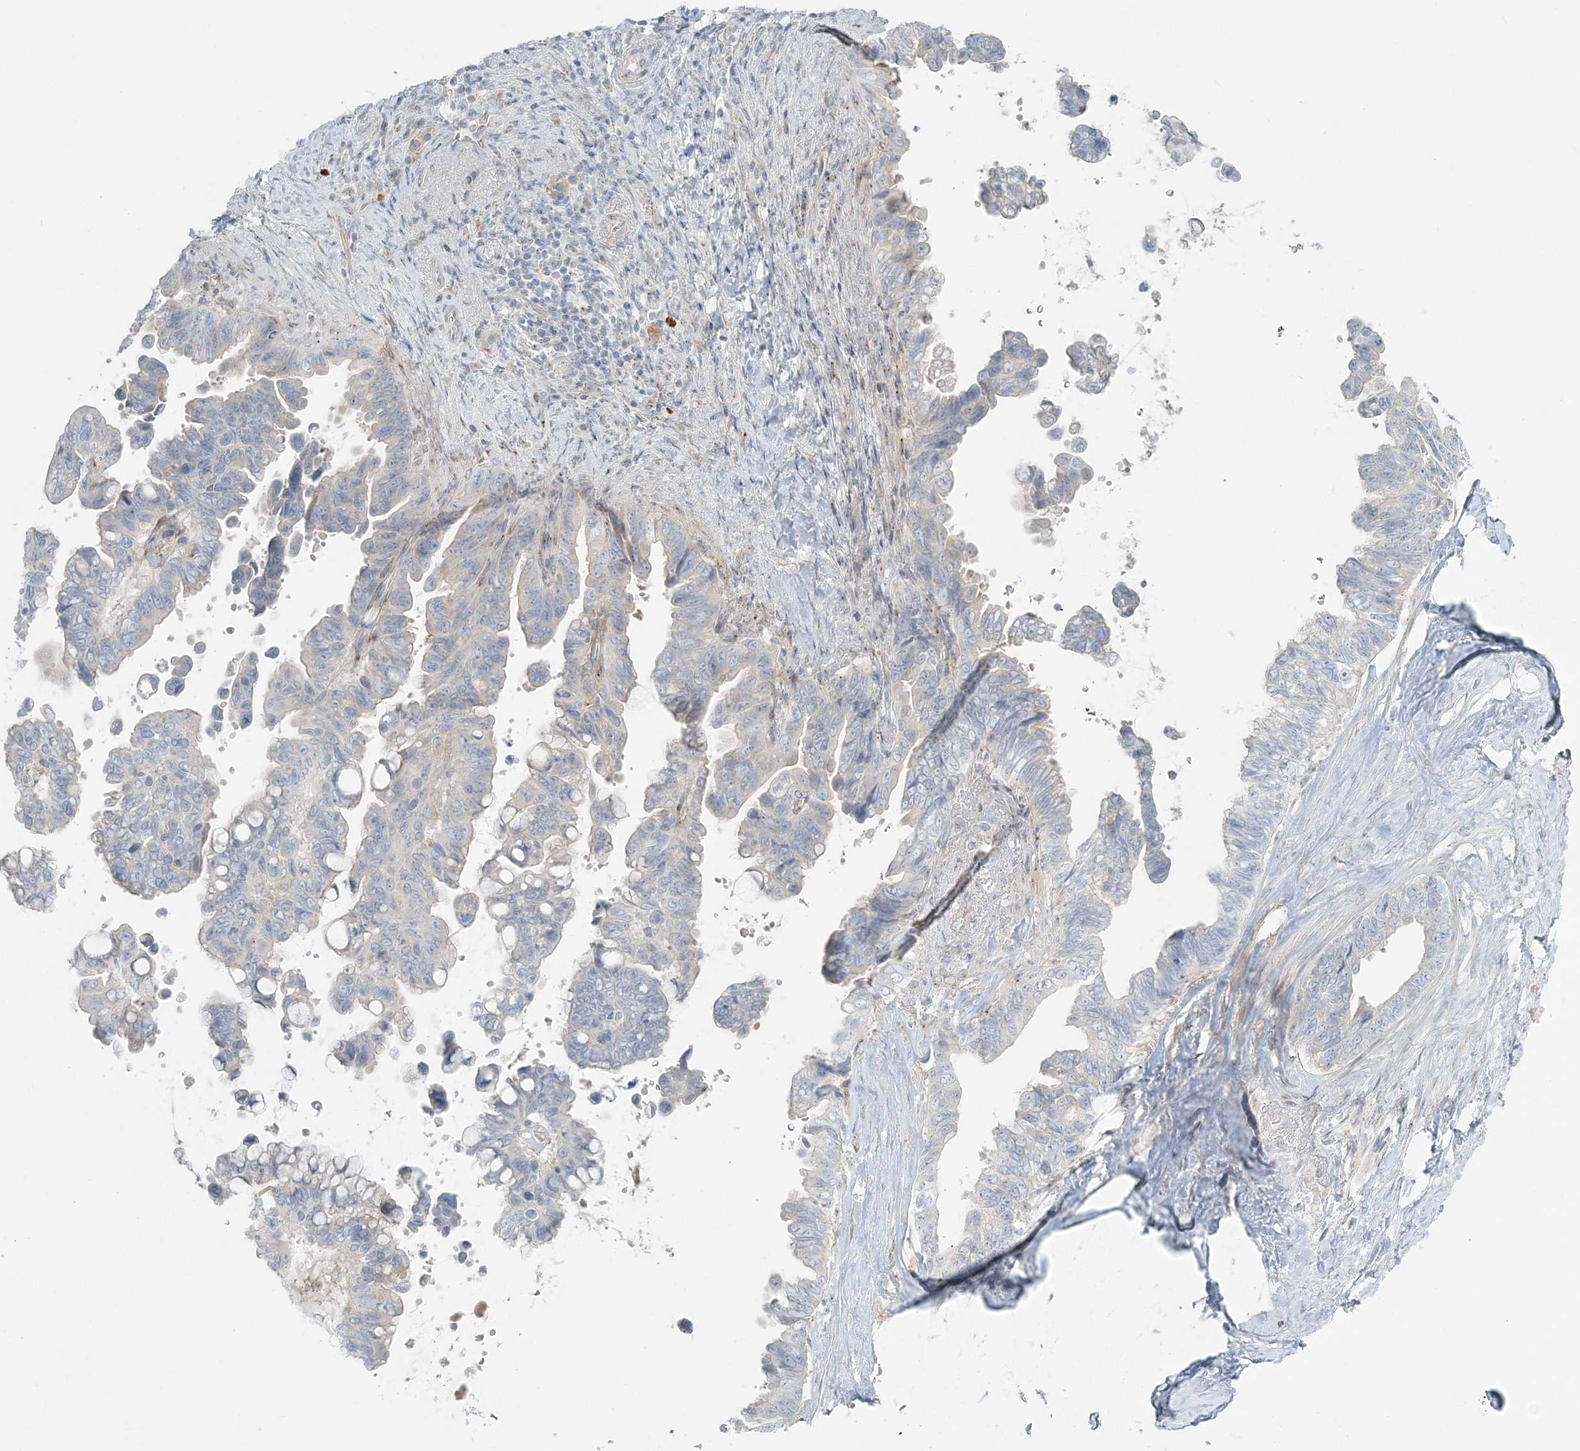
{"staining": {"intensity": "negative", "quantity": "none", "location": "none"}, "tissue": "pancreatic cancer", "cell_type": "Tumor cells", "image_type": "cancer", "snomed": [{"axis": "morphology", "description": "Adenocarcinoma, NOS"}, {"axis": "topography", "description": "Pancreas"}], "caption": "IHC micrograph of neoplastic tissue: human adenocarcinoma (pancreatic) stained with DAB (3,3'-diaminobenzidine) exhibits no significant protein expression in tumor cells.", "gene": "NAA11", "patient": {"sex": "female", "age": 72}}